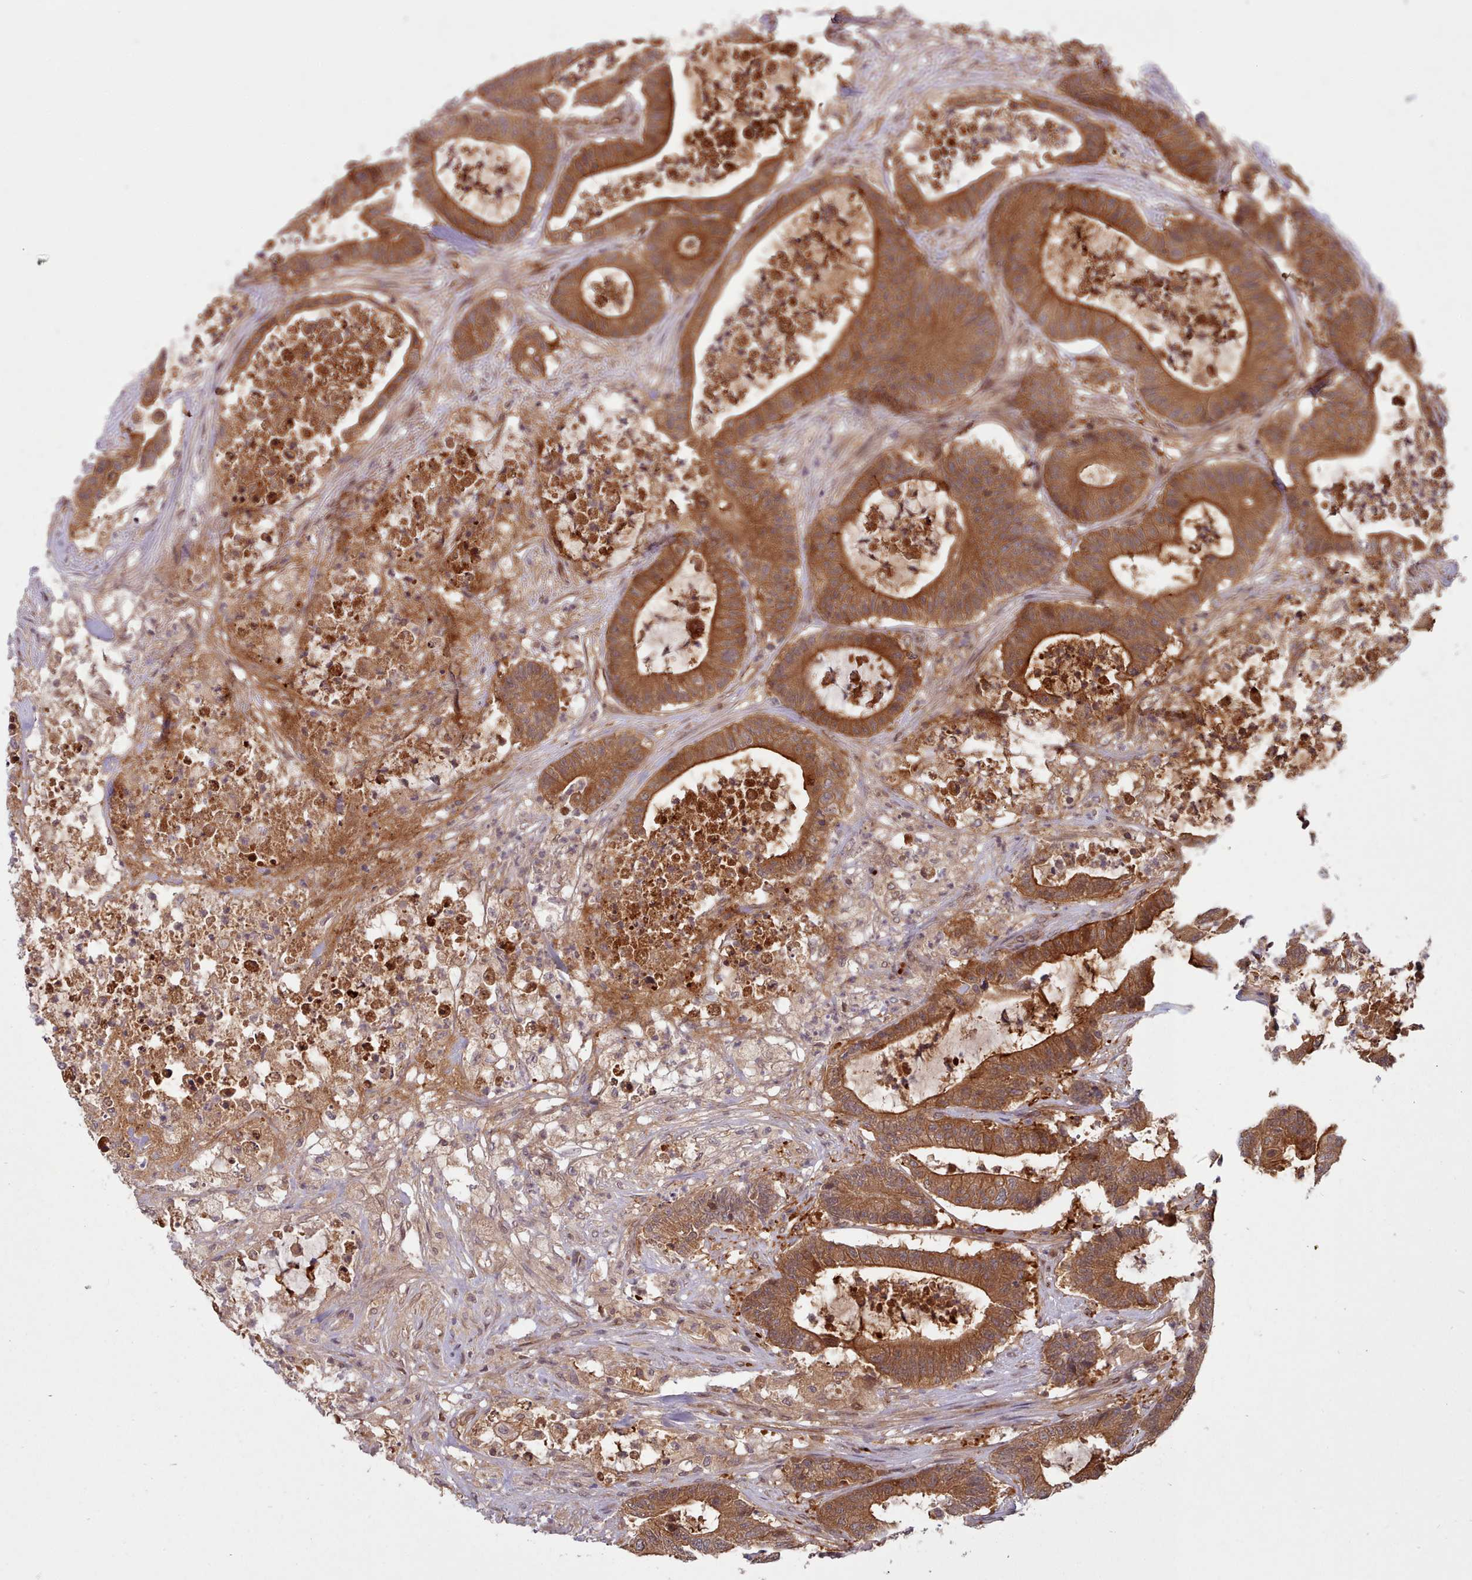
{"staining": {"intensity": "strong", "quantity": ">75%", "location": "cytoplasmic/membranous"}, "tissue": "colorectal cancer", "cell_type": "Tumor cells", "image_type": "cancer", "snomed": [{"axis": "morphology", "description": "Adenocarcinoma, NOS"}, {"axis": "topography", "description": "Colon"}], "caption": "There is high levels of strong cytoplasmic/membranous positivity in tumor cells of adenocarcinoma (colorectal), as demonstrated by immunohistochemical staining (brown color).", "gene": "UBE2G1", "patient": {"sex": "female", "age": 84}}